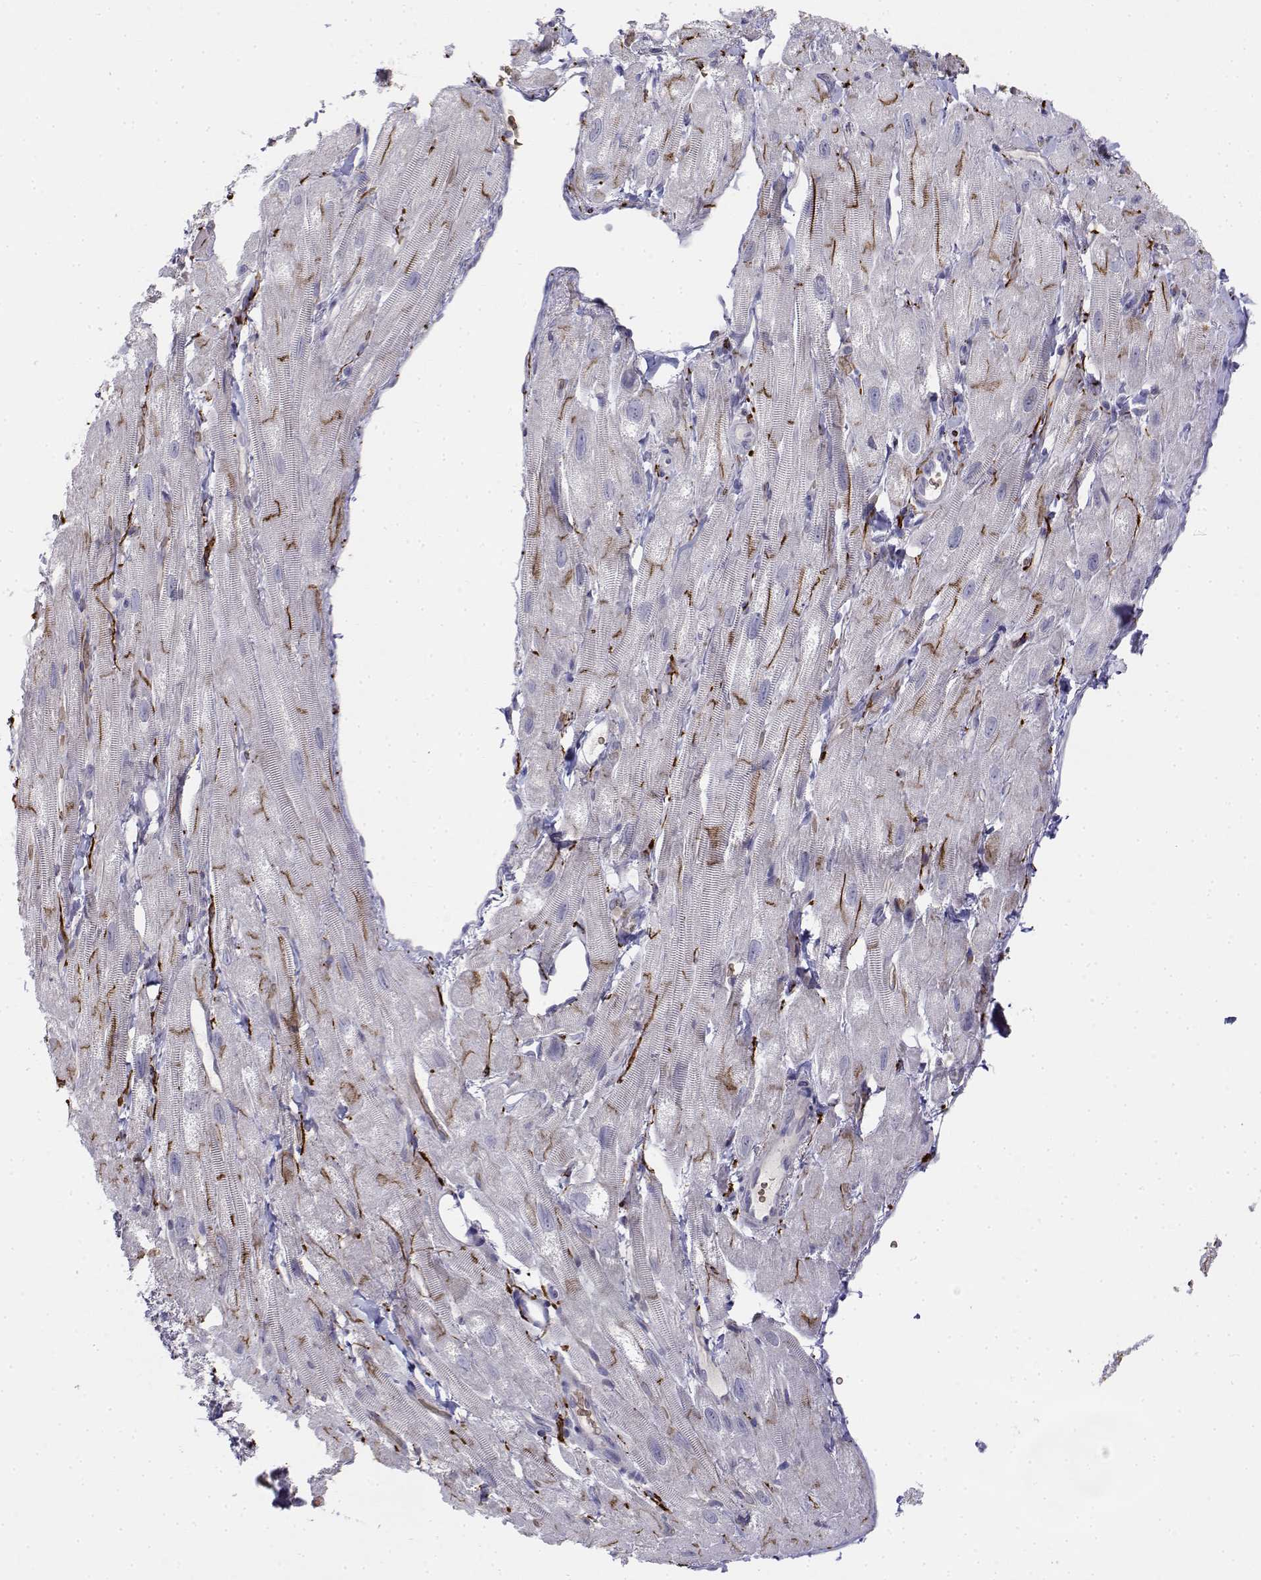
{"staining": {"intensity": "negative", "quantity": "none", "location": "none"}, "tissue": "heart muscle", "cell_type": "Cardiomyocytes", "image_type": "normal", "snomed": [{"axis": "morphology", "description": "Normal tissue, NOS"}, {"axis": "topography", "description": "Heart"}], "caption": "DAB immunohistochemical staining of unremarkable human heart muscle exhibits no significant positivity in cardiomyocytes. Brightfield microscopy of immunohistochemistry stained with DAB (brown) and hematoxylin (blue), captured at high magnification.", "gene": "CADM1", "patient": {"sex": "female", "age": 62}}